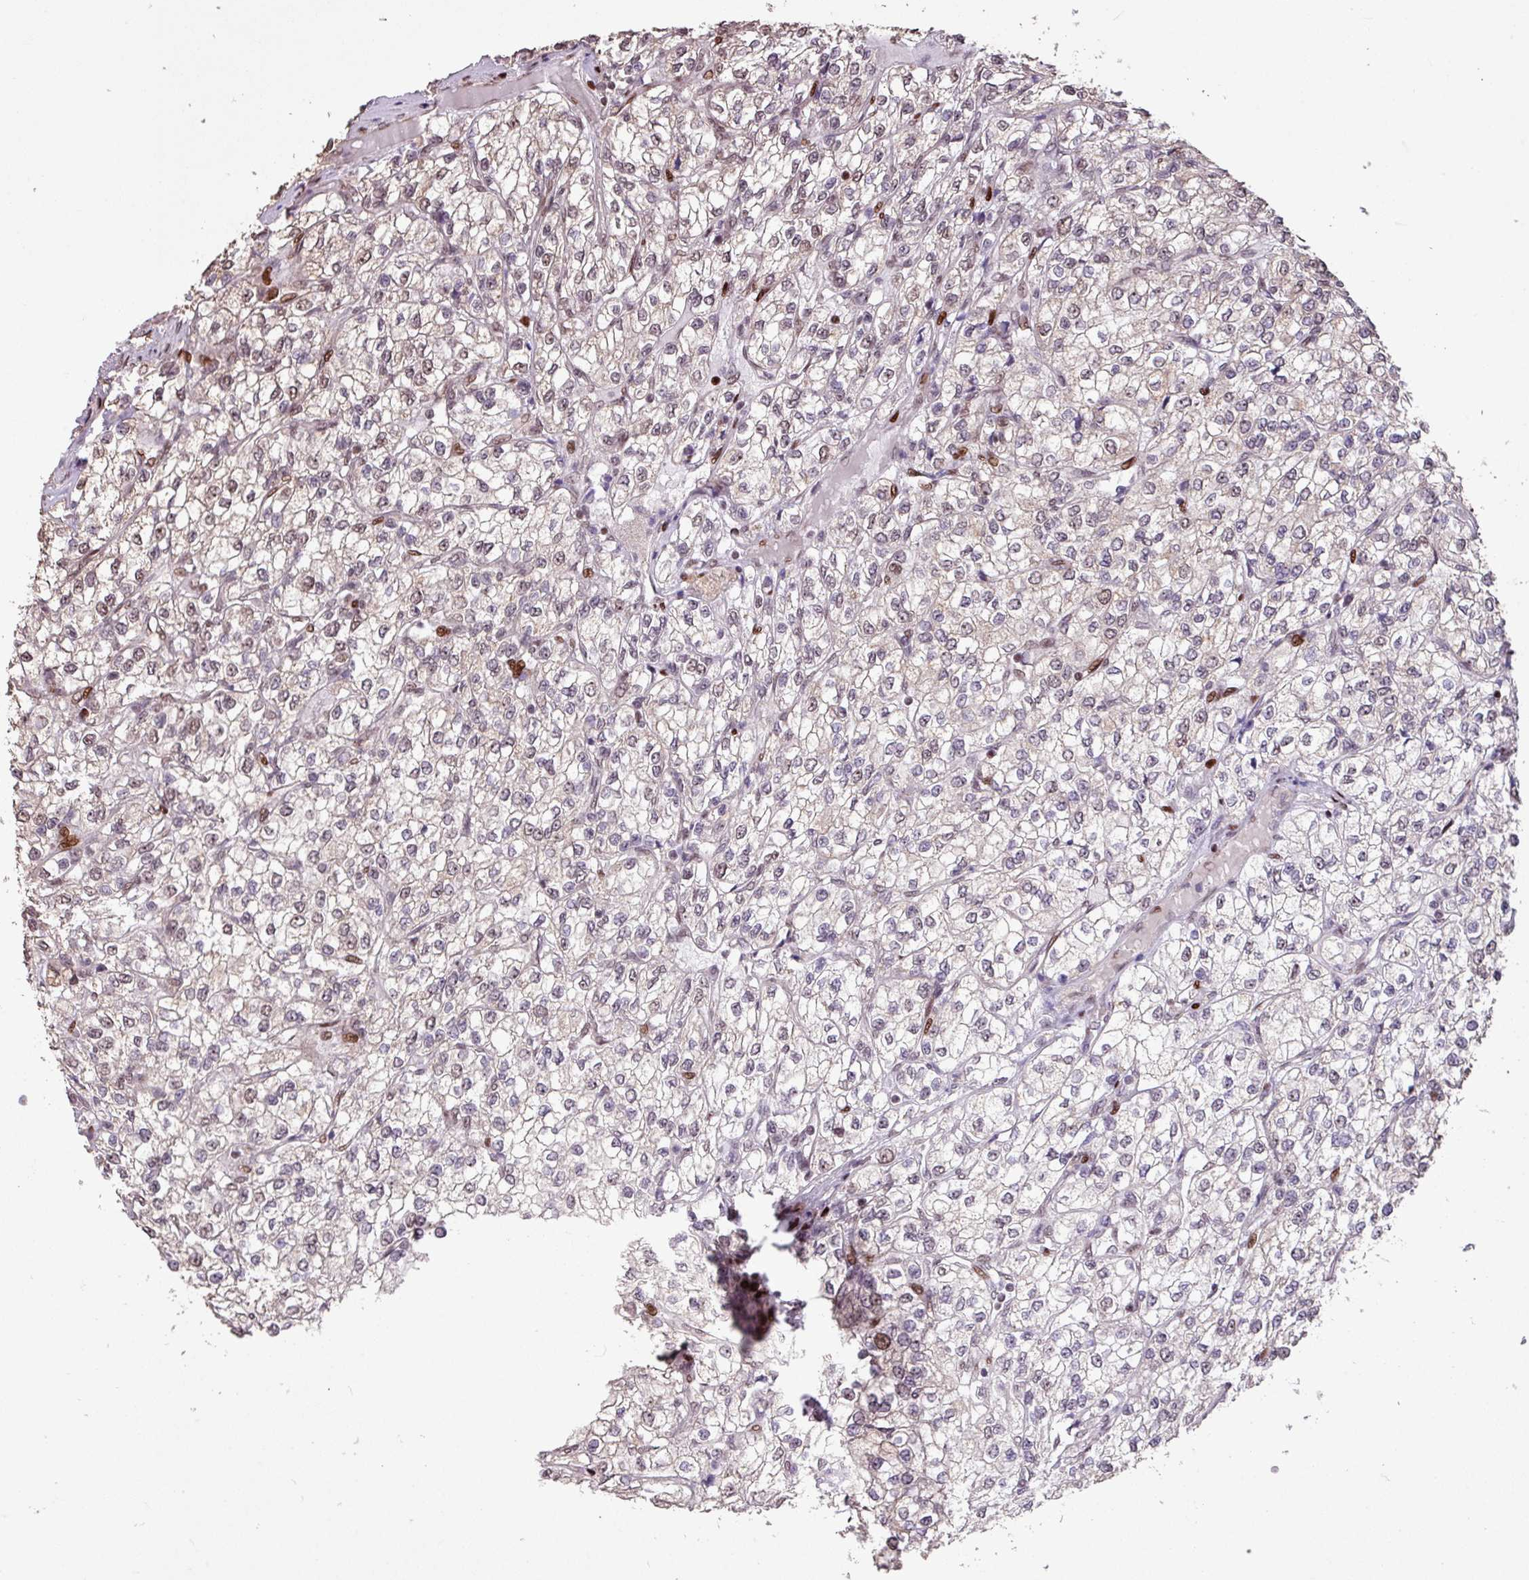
{"staining": {"intensity": "moderate", "quantity": "<25%", "location": "nuclear"}, "tissue": "renal cancer", "cell_type": "Tumor cells", "image_type": "cancer", "snomed": [{"axis": "morphology", "description": "Adenocarcinoma, NOS"}, {"axis": "topography", "description": "Kidney"}], "caption": "Brown immunohistochemical staining in renal cancer exhibits moderate nuclear expression in approximately <25% of tumor cells. The protein of interest is shown in brown color, while the nuclei are stained blue.", "gene": "ZNF709", "patient": {"sex": "male", "age": 80}}